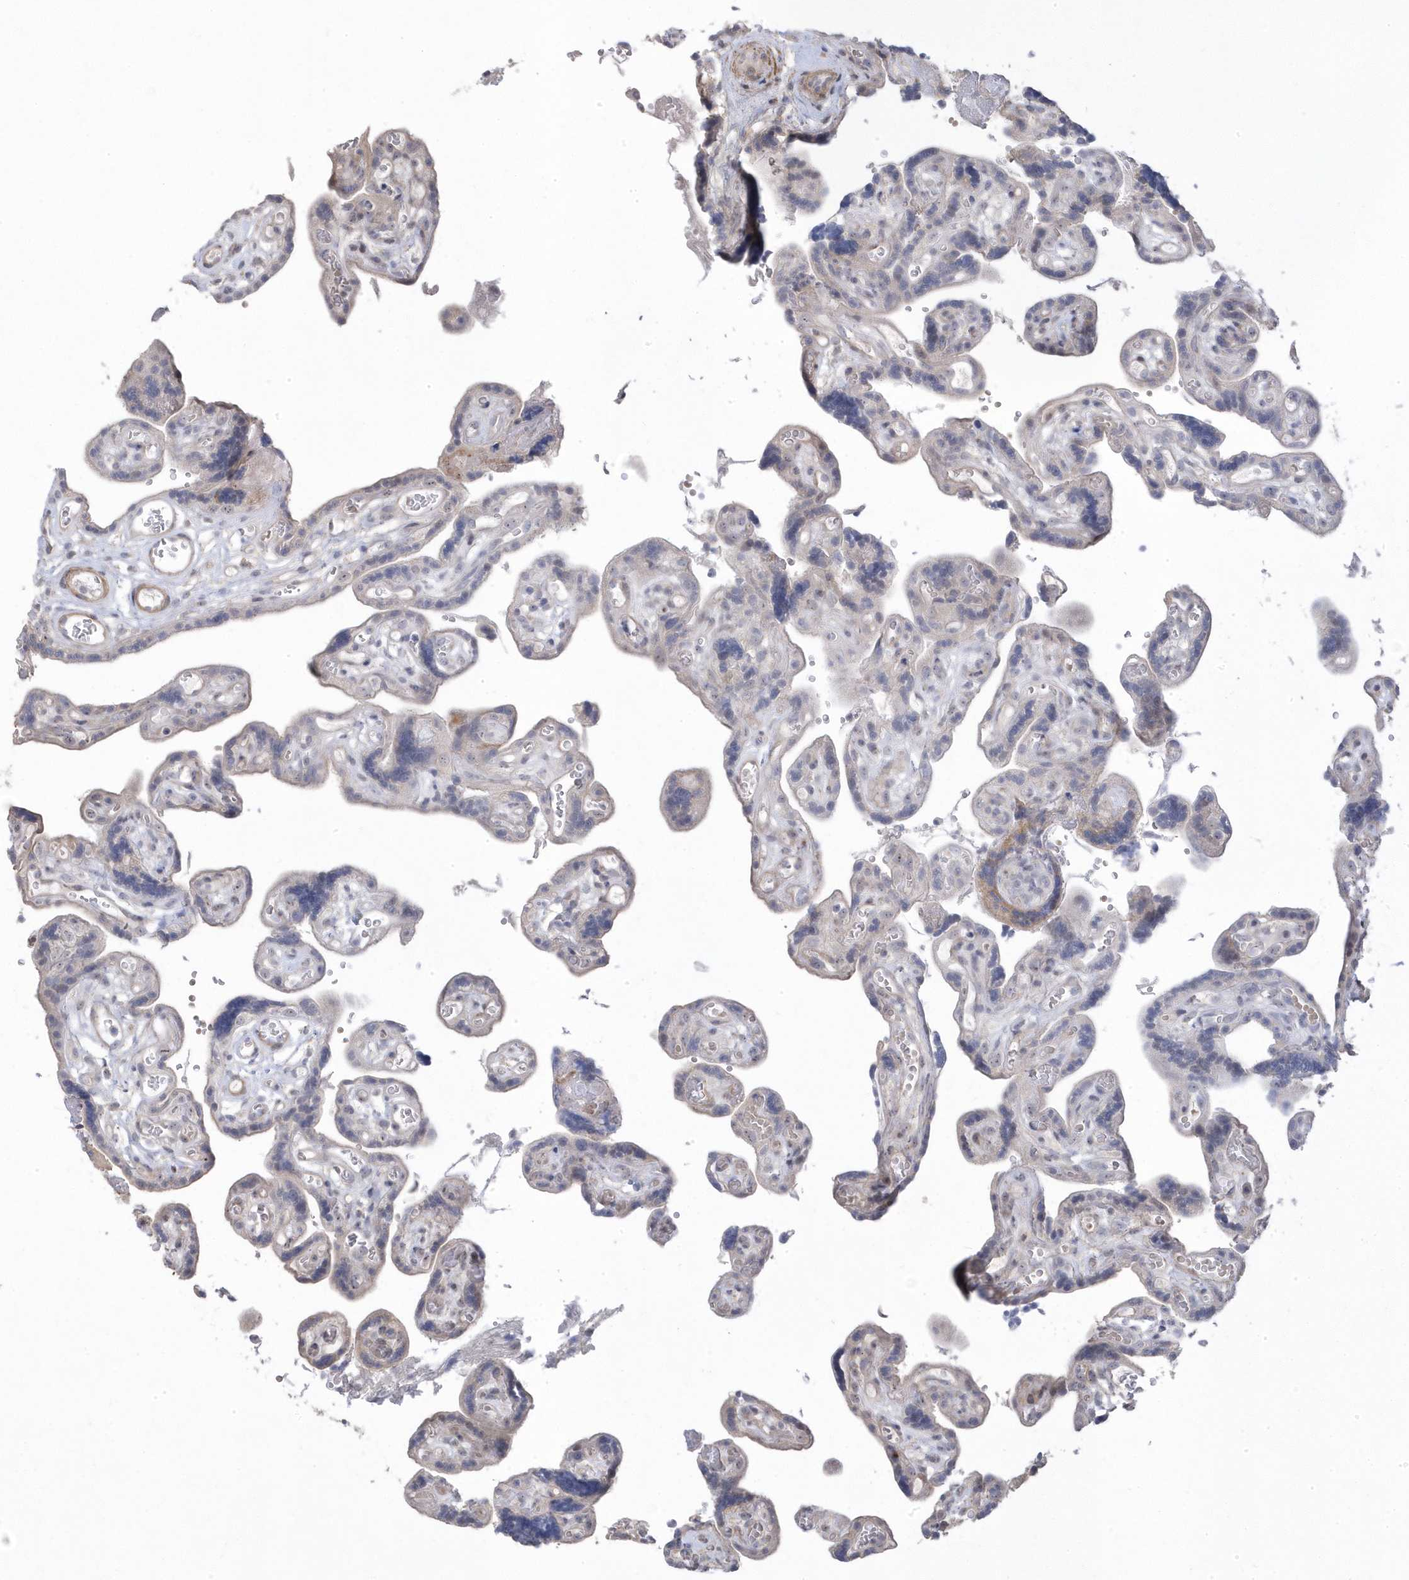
{"staining": {"intensity": "weak", "quantity": "25%-75%", "location": "cytoplasmic/membranous"}, "tissue": "placenta", "cell_type": "Decidual cells", "image_type": "normal", "snomed": [{"axis": "morphology", "description": "Normal tissue, NOS"}, {"axis": "topography", "description": "Placenta"}], "caption": "Protein expression analysis of benign placenta shows weak cytoplasmic/membranous staining in about 25%-75% of decidual cells.", "gene": "GTPBP6", "patient": {"sex": "female", "age": 30}}